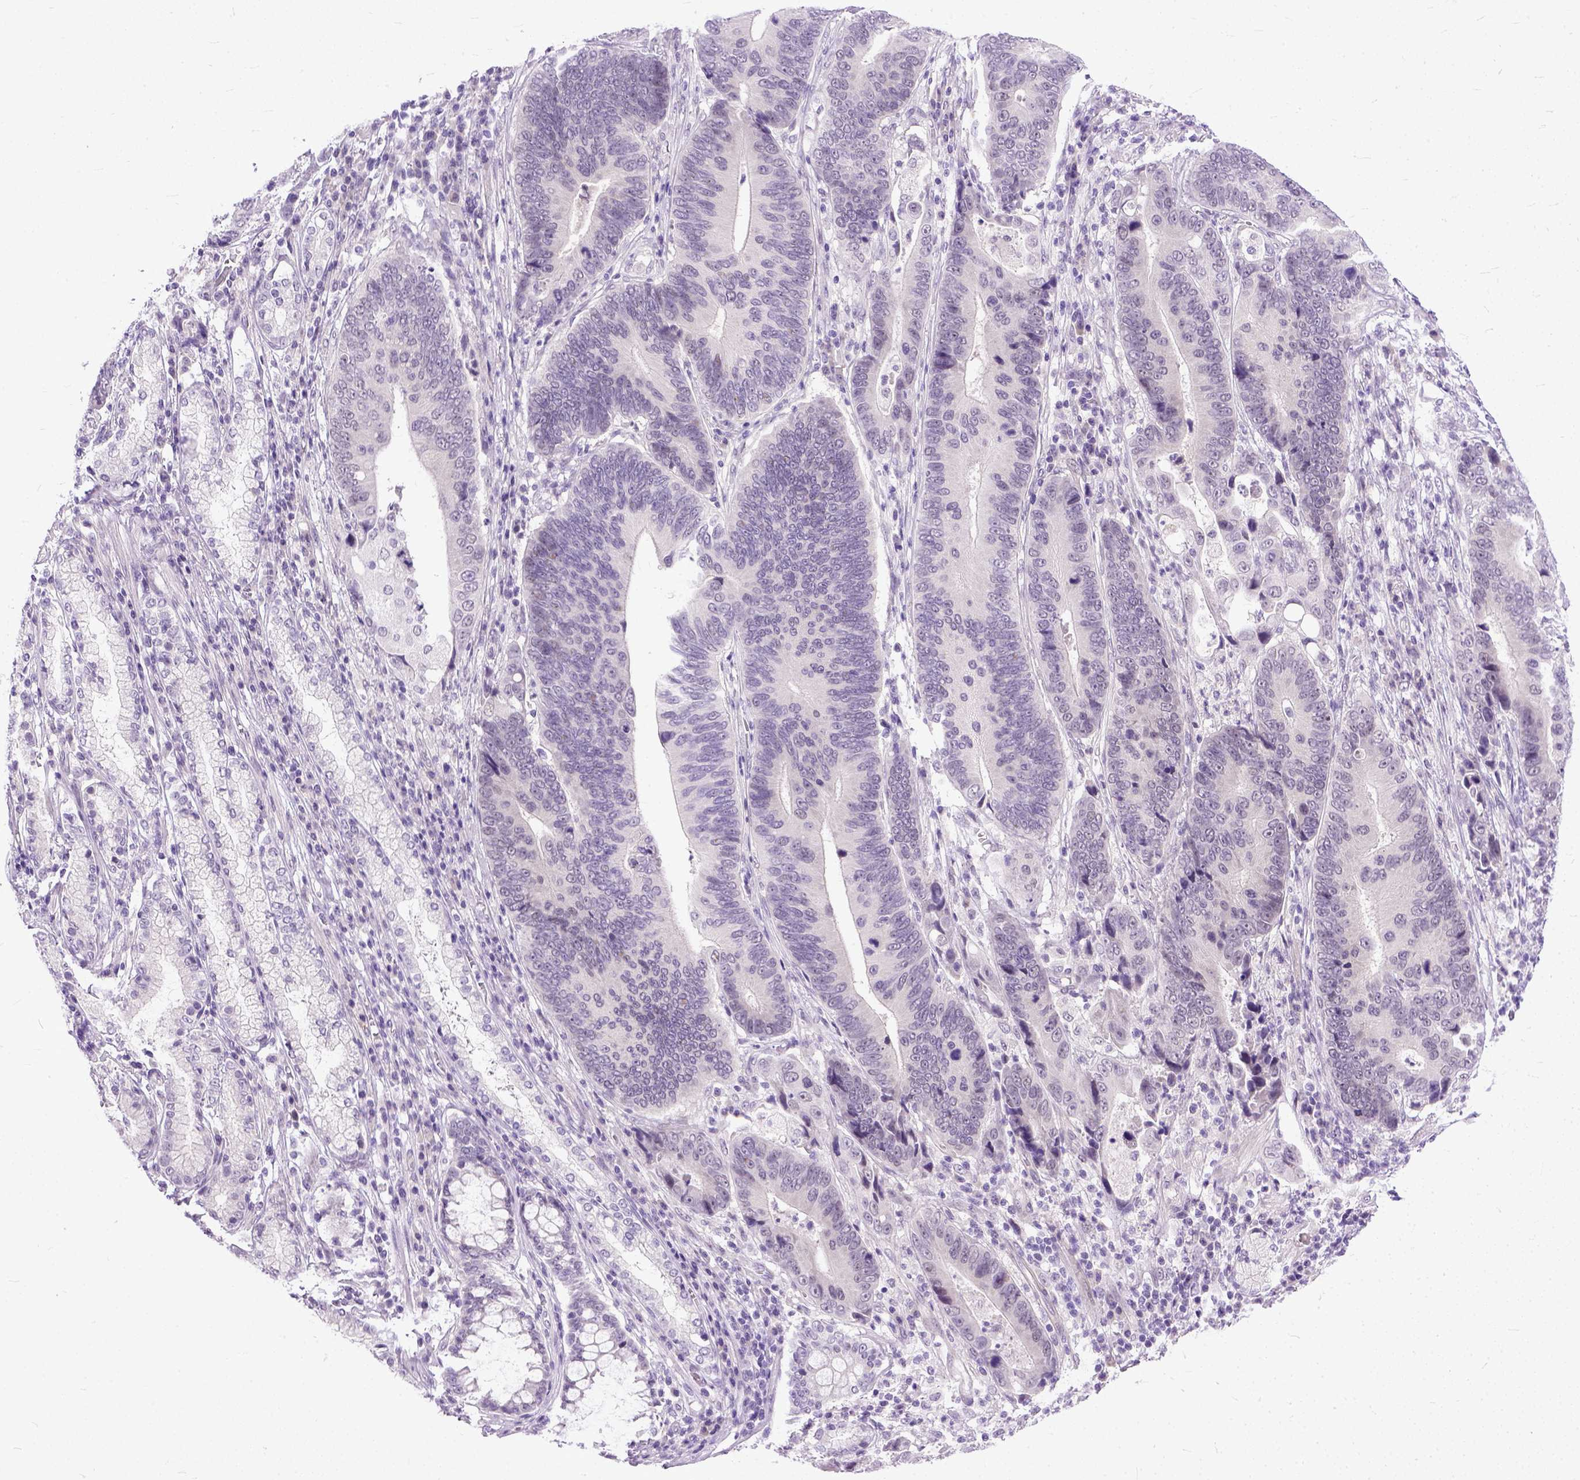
{"staining": {"intensity": "negative", "quantity": "none", "location": "none"}, "tissue": "stomach cancer", "cell_type": "Tumor cells", "image_type": "cancer", "snomed": [{"axis": "morphology", "description": "Adenocarcinoma, NOS"}, {"axis": "topography", "description": "Stomach"}], "caption": "Photomicrograph shows no protein expression in tumor cells of stomach adenocarcinoma tissue. The staining was performed using DAB to visualize the protein expression in brown, while the nuclei were stained in blue with hematoxylin (Magnification: 20x).", "gene": "TCEAL7", "patient": {"sex": "male", "age": 84}}